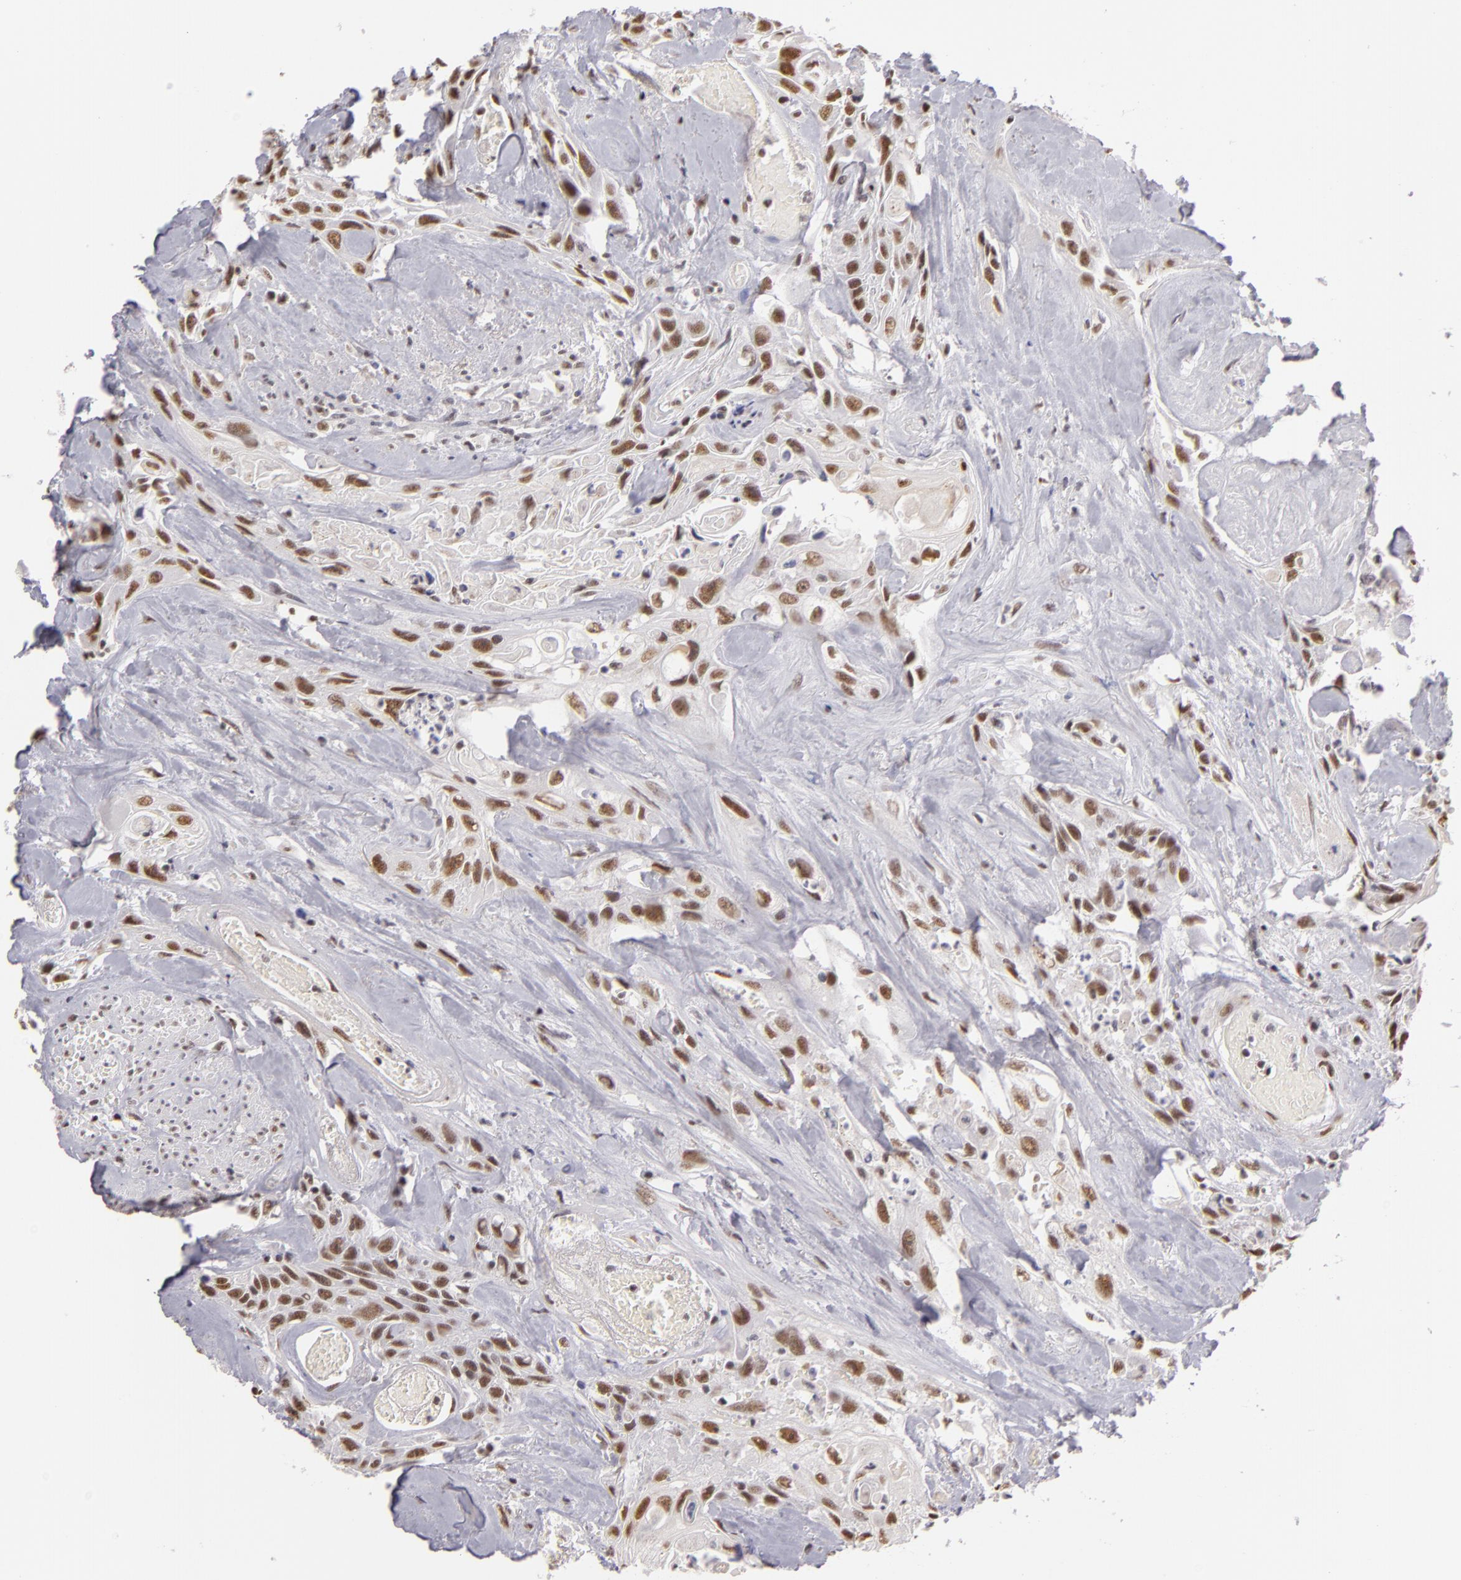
{"staining": {"intensity": "weak", "quantity": "25%-75%", "location": "nuclear"}, "tissue": "urothelial cancer", "cell_type": "Tumor cells", "image_type": "cancer", "snomed": [{"axis": "morphology", "description": "Urothelial carcinoma, High grade"}, {"axis": "topography", "description": "Urinary bladder"}], "caption": "Protein analysis of urothelial carcinoma (high-grade) tissue shows weak nuclear staining in approximately 25%-75% of tumor cells.", "gene": "INTS6", "patient": {"sex": "female", "age": 84}}